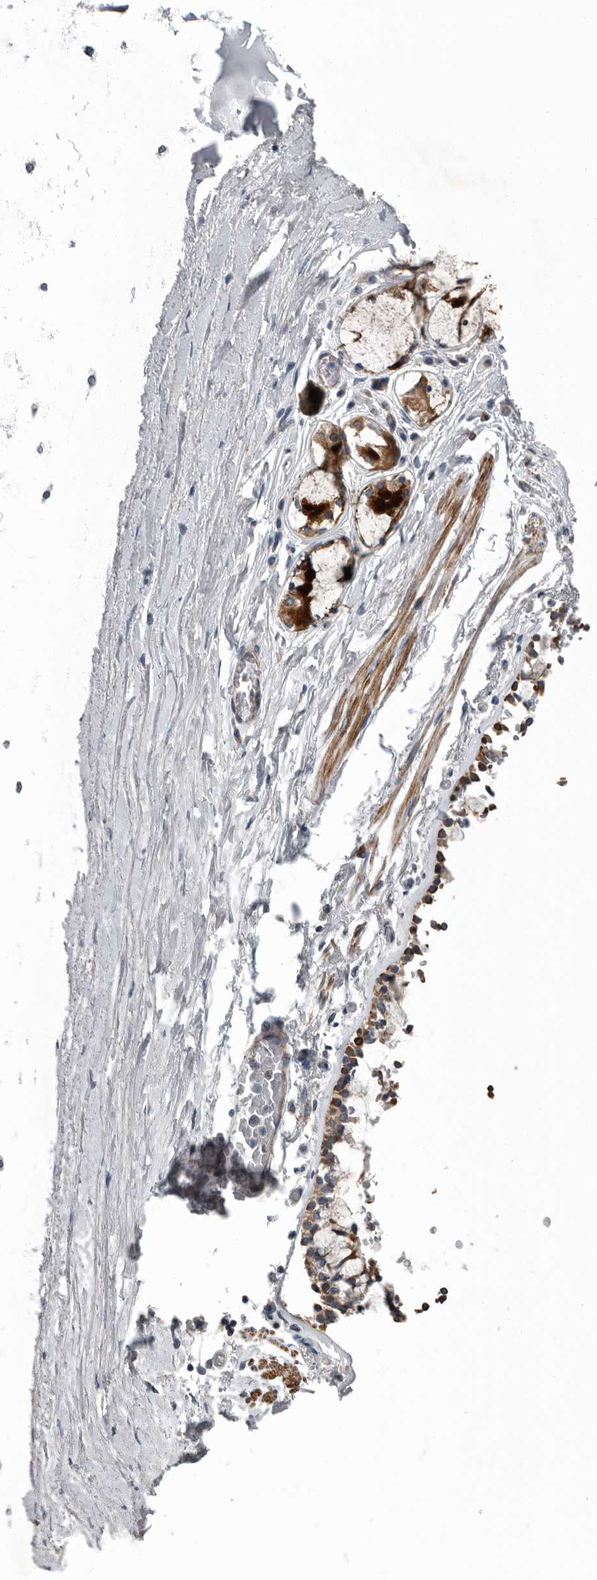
{"staining": {"intensity": "negative", "quantity": "none", "location": "none"}, "tissue": "adipose tissue", "cell_type": "Adipocytes", "image_type": "normal", "snomed": [{"axis": "morphology", "description": "Normal tissue, NOS"}, {"axis": "topography", "description": "Cartilage tissue"}, {"axis": "topography", "description": "Lung"}], "caption": "Human adipose tissue stained for a protein using immunohistochemistry (IHC) shows no staining in adipocytes.", "gene": "DPY19L4", "patient": {"sex": "female", "age": 77}}